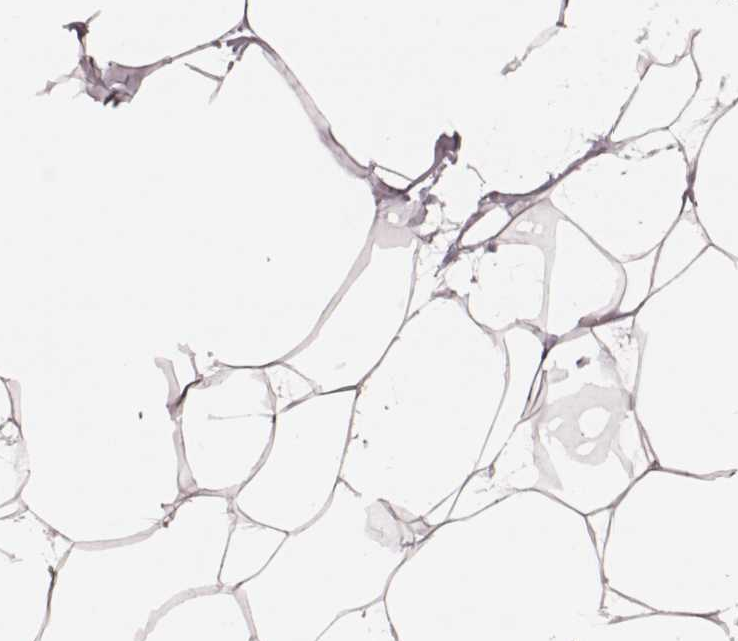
{"staining": {"intensity": "negative", "quantity": "none", "location": "none"}, "tissue": "breast", "cell_type": "Adipocytes", "image_type": "normal", "snomed": [{"axis": "morphology", "description": "Normal tissue, NOS"}, {"axis": "topography", "description": "Breast"}], "caption": "The photomicrograph displays no significant expression in adipocytes of breast.", "gene": "KRT74", "patient": {"sex": "female", "age": 32}}